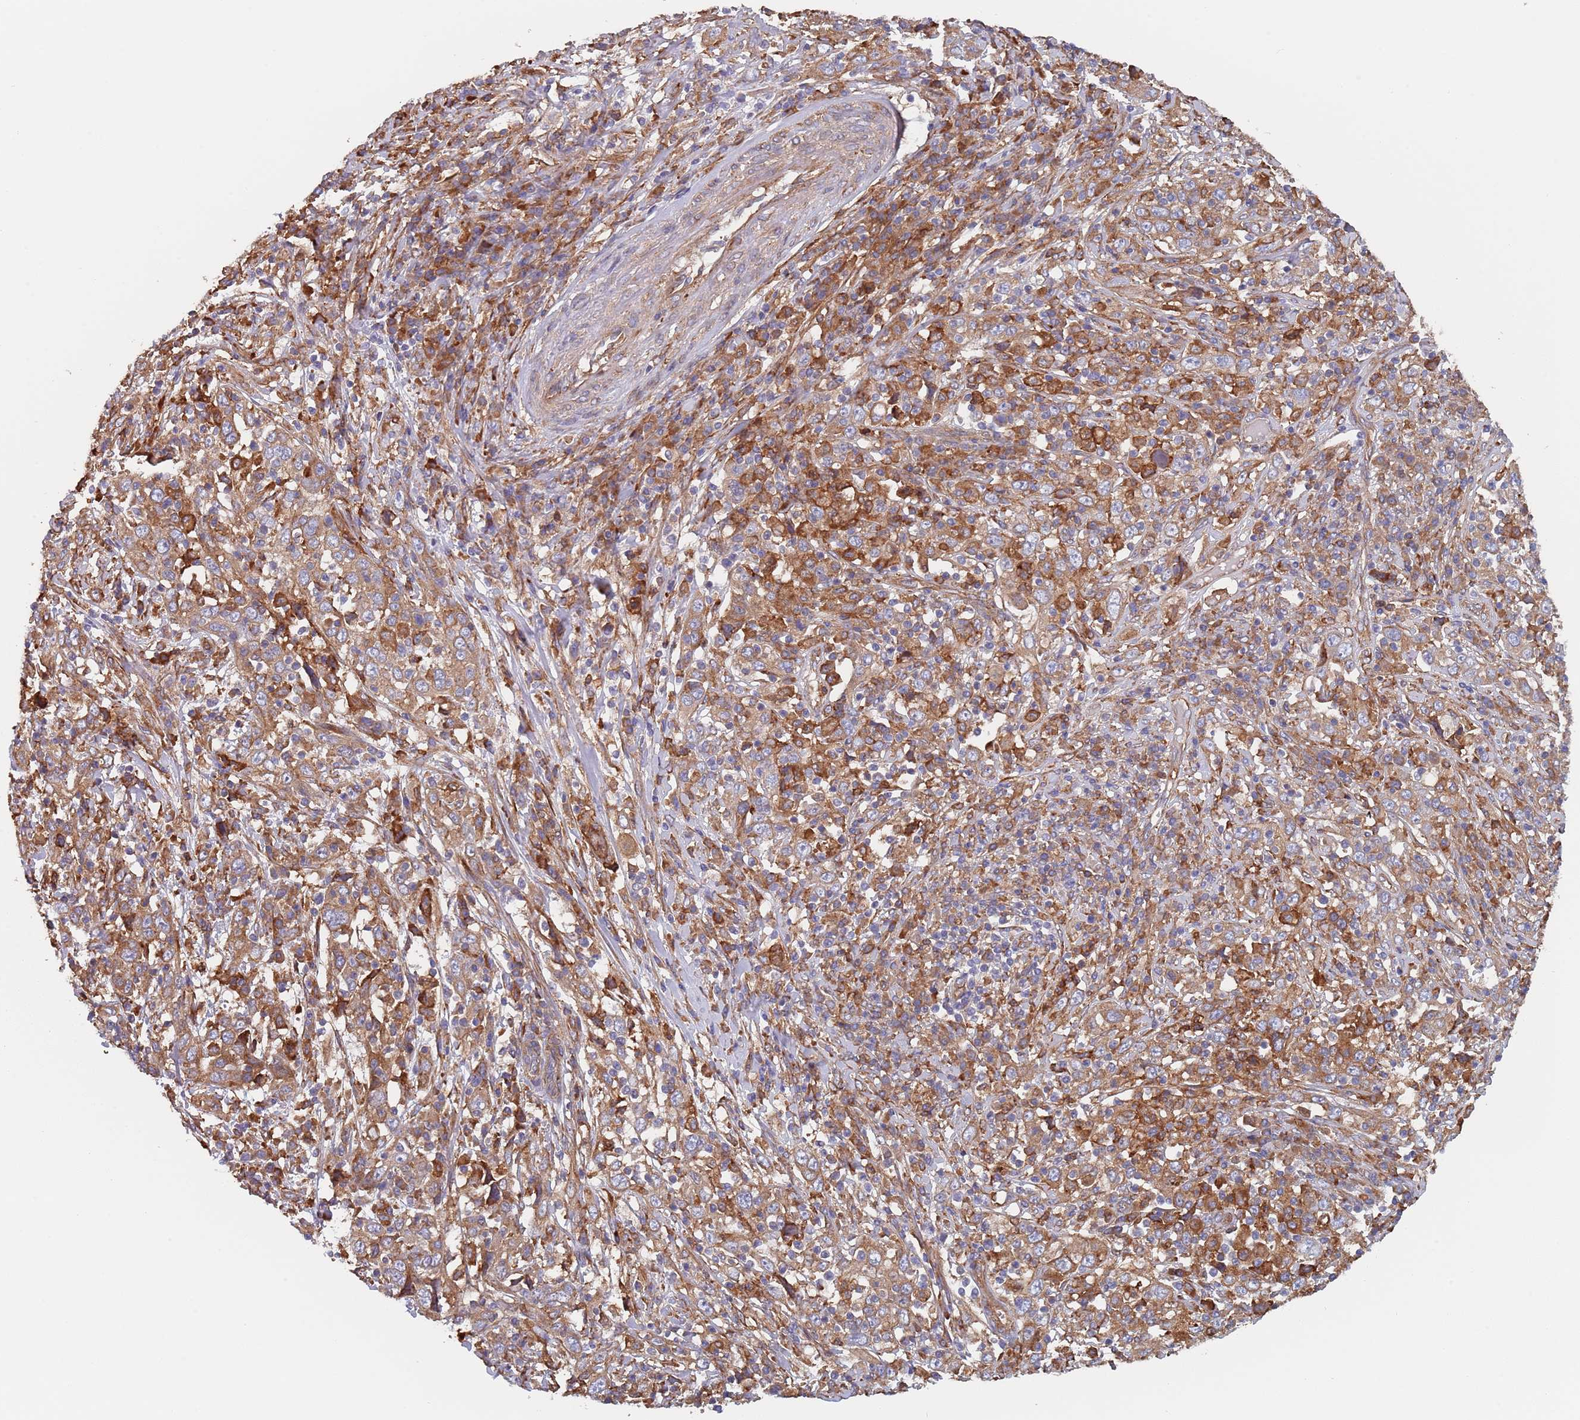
{"staining": {"intensity": "moderate", "quantity": ">75%", "location": "cytoplasmic/membranous"}, "tissue": "cervical cancer", "cell_type": "Tumor cells", "image_type": "cancer", "snomed": [{"axis": "morphology", "description": "Squamous cell carcinoma, NOS"}, {"axis": "topography", "description": "Cervix"}], "caption": "Immunohistochemistry (DAB) staining of cervical squamous cell carcinoma displays moderate cytoplasmic/membranous protein positivity in about >75% of tumor cells.", "gene": "DCUN1D3", "patient": {"sex": "female", "age": 46}}